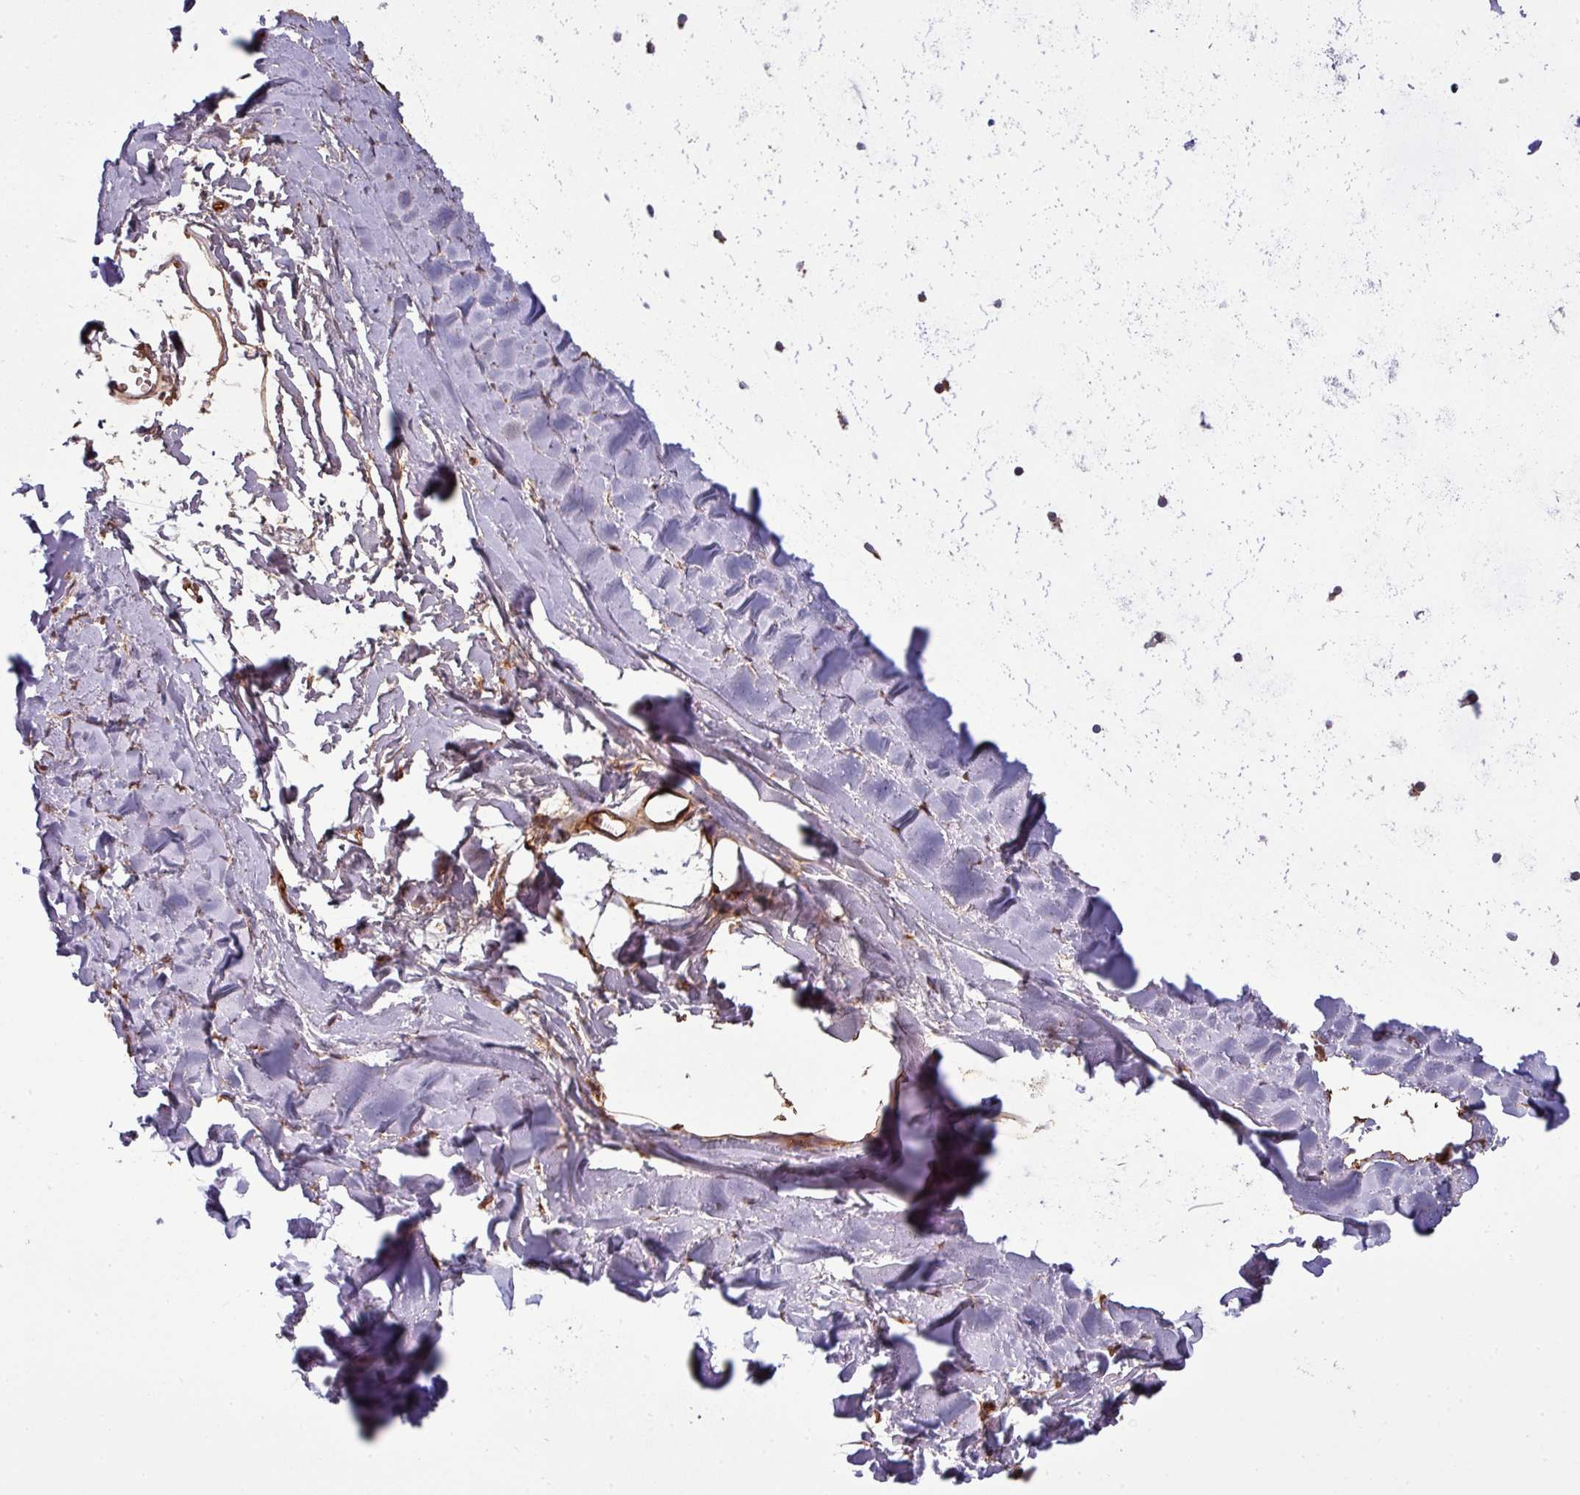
{"staining": {"intensity": "negative", "quantity": "none", "location": "none"}, "tissue": "adipose tissue", "cell_type": "Adipocytes", "image_type": "normal", "snomed": [{"axis": "morphology", "description": "Normal tissue, NOS"}, {"axis": "topography", "description": "Cartilage tissue"}, {"axis": "topography", "description": "Bronchus"}], "caption": "The image displays no staining of adipocytes in unremarkable adipose tissue. (DAB (3,3'-diaminobenzidine) immunohistochemistry with hematoxylin counter stain).", "gene": "SNRNP25", "patient": {"sex": "female", "age": 72}}